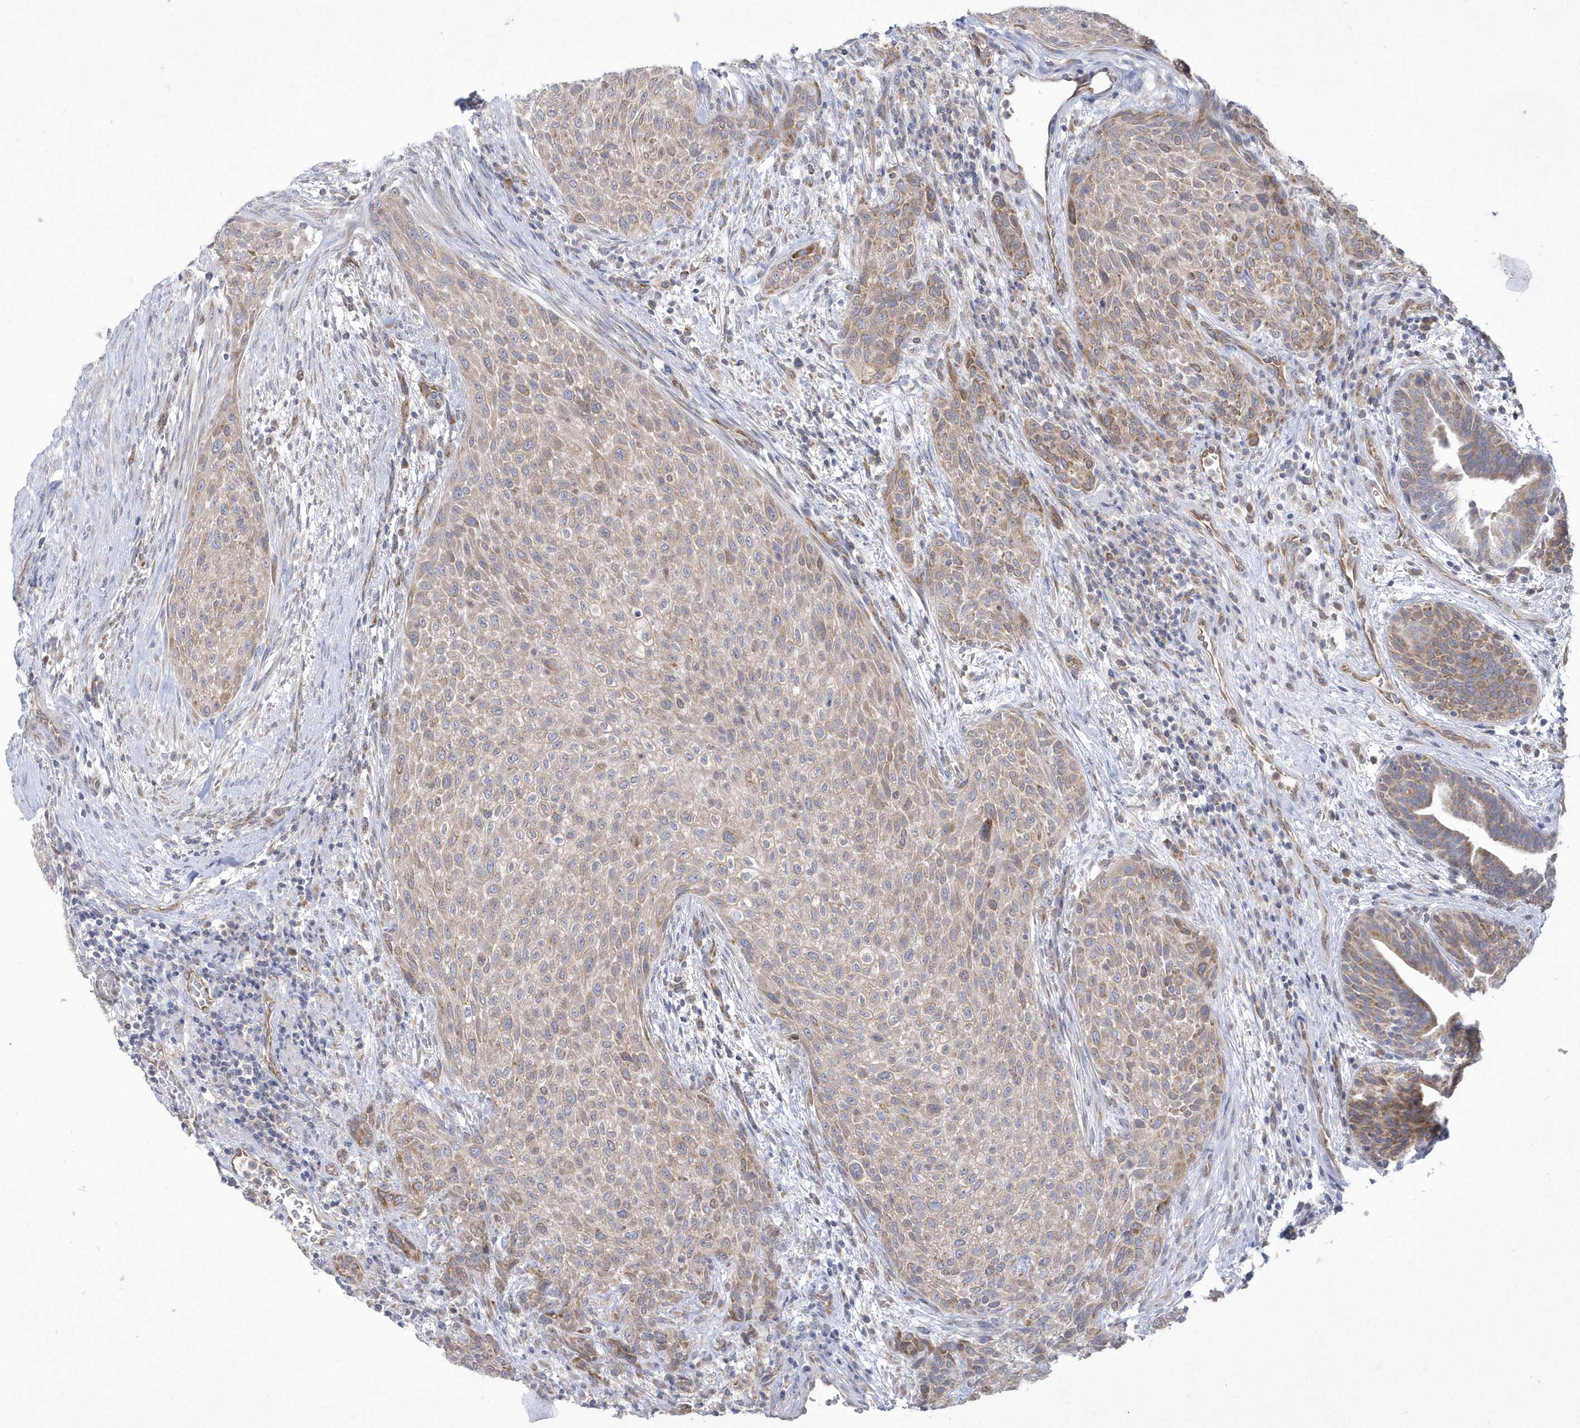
{"staining": {"intensity": "weak", "quantity": "25%-75%", "location": "cytoplasmic/membranous"}, "tissue": "urothelial cancer", "cell_type": "Tumor cells", "image_type": "cancer", "snomed": [{"axis": "morphology", "description": "Urothelial carcinoma, High grade"}, {"axis": "topography", "description": "Urinary bladder"}], "caption": "Approximately 25%-75% of tumor cells in human urothelial carcinoma (high-grade) exhibit weak cytoplasmic/membranous protein positivity as visualized by brown immunohistochemical staining.", "gene": "DGAT1", "patient": {"sex": "male", "age": 35}}